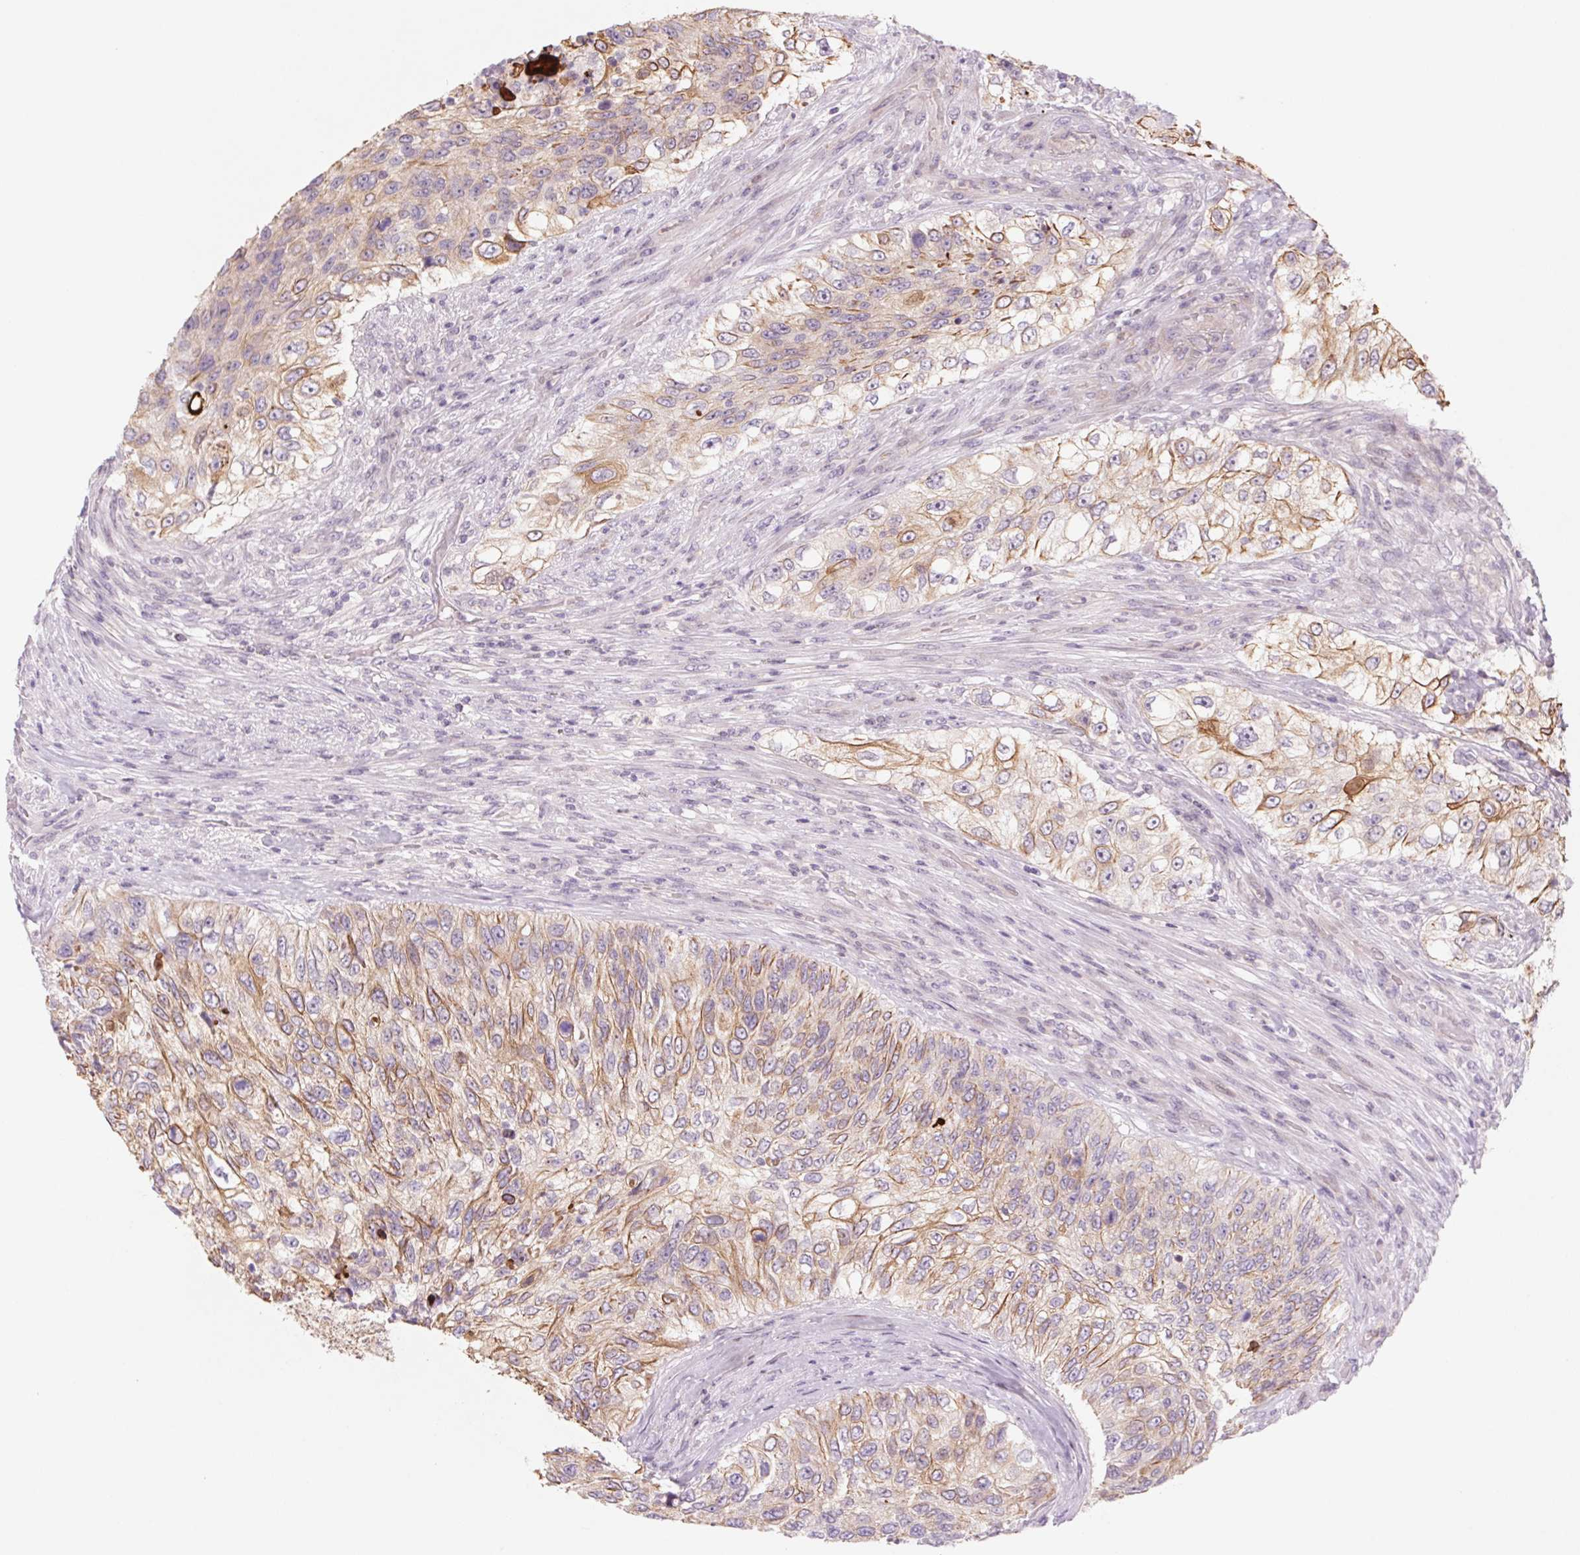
{"staining": {"intensity": "weak", "quantity": "25%-75%", "location": "cytoplasmic/membranous"}, "tissue": "urothelial cancer", "cell_type": "Tumor cells", "image_type": "cancer", "snomed": [{"axis": "morphology", "description": "Urothelial carcinoma, High grade"}, {"axis": "topography", "description": "Urinary bladder"}], "caption": "The micrograph demonstrates a brown stain indicating the presence of a protein in the cytoplasmic/membranous of tumor cells in high-grade urothelial carcinoma. Using DAB (brown) and hematoxylin (blue) stains, captured at high magnification using brightfield microscopy.", "gene": "KRT1", "patient": {"sex": "female", "age": 60}}